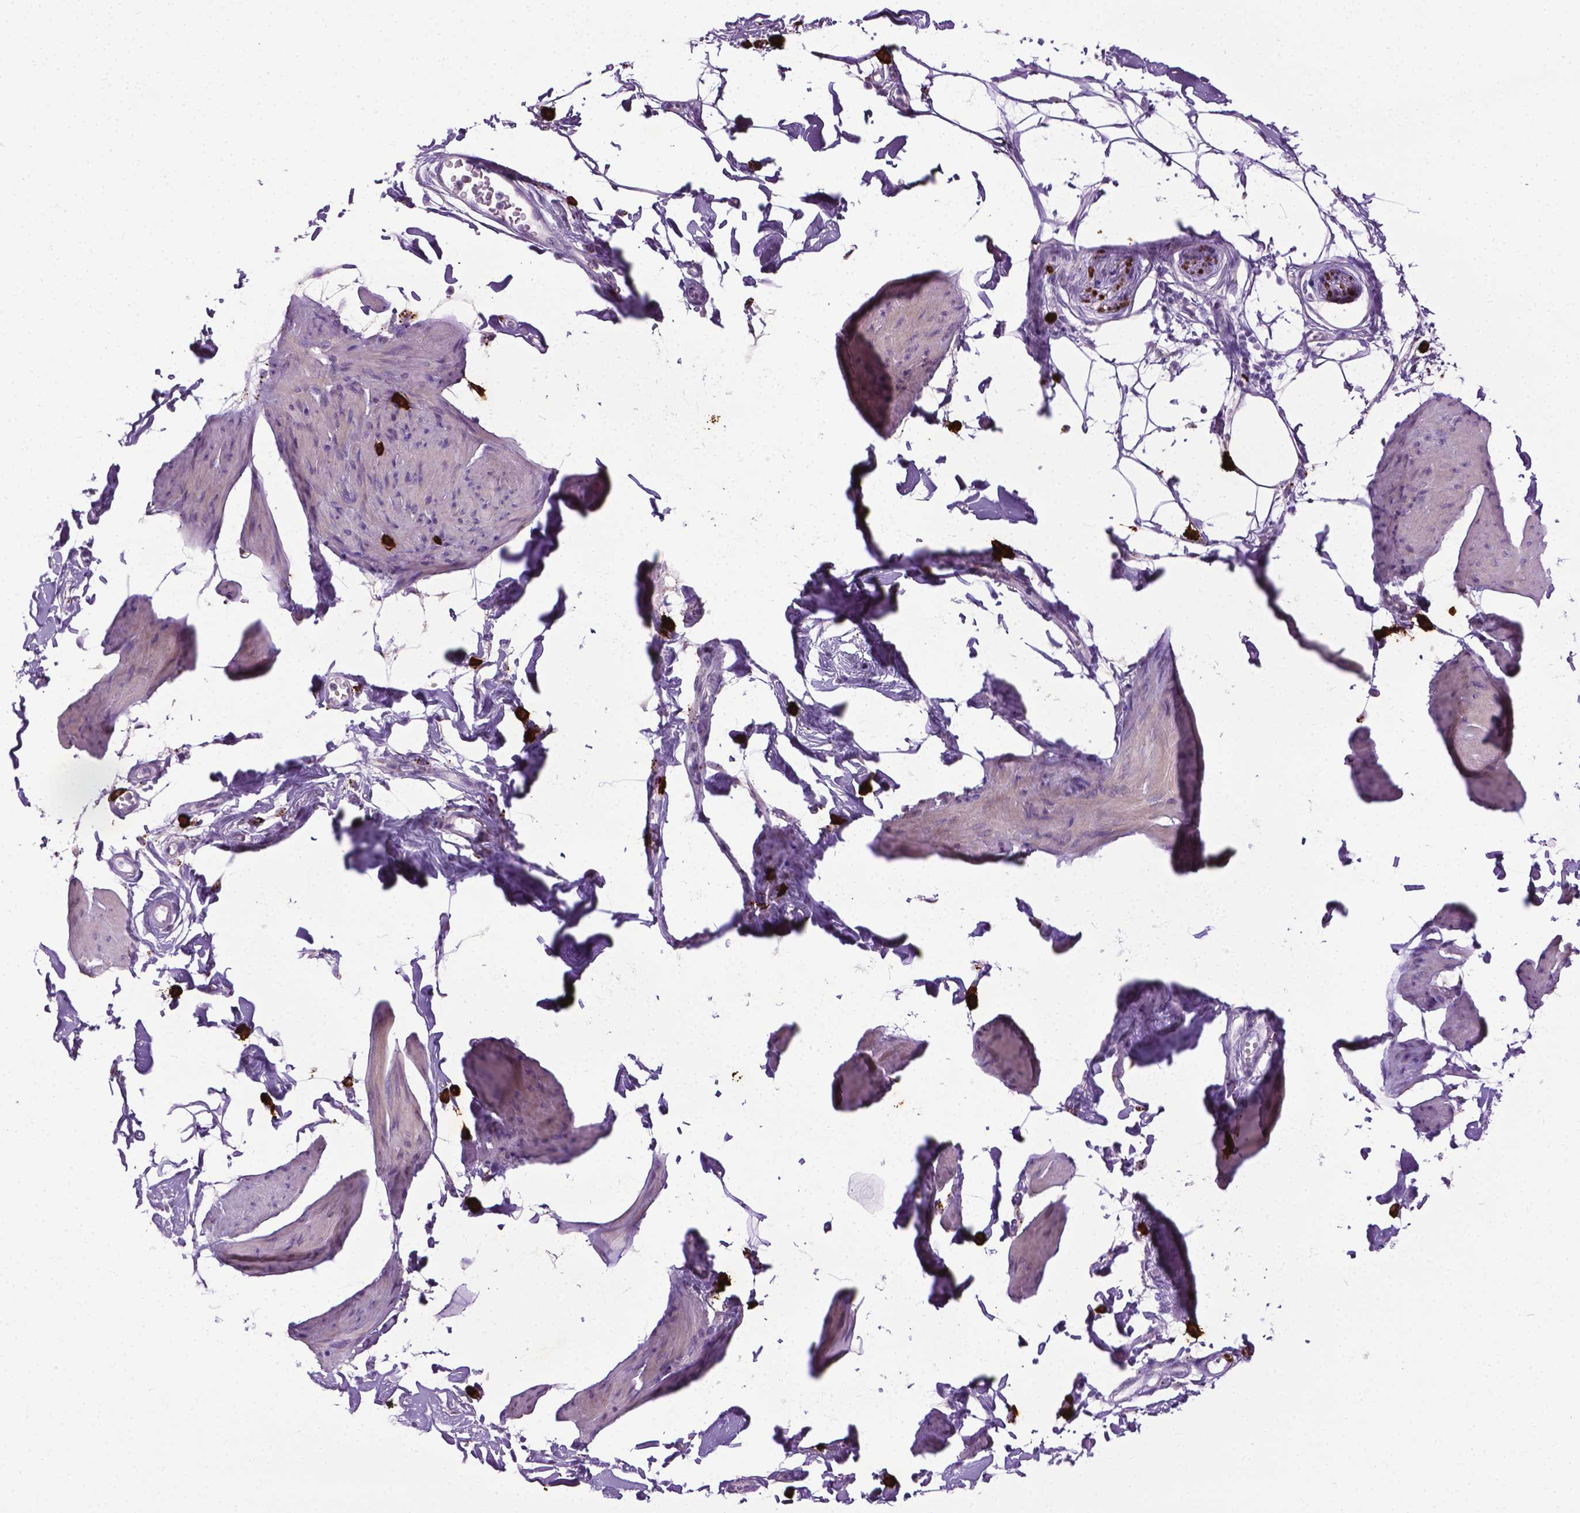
{"staining": {"intensity": "negative", "quantity": "none", "location": "none"}, "tissue": "smooth muscle", "cell_type": "Smooth muscle cells", "image_type": "normal", "snomed": [{"axis": "morphology", "description": "Normal tissue, NOS"}, {"axis": "topography", "description": "Adipose tissue"}, {"axis": "topography", "description": "Smooth muscle"}, {"axis": "topography", "description": "Peripheral nerve tissue"}], "caption": "High magnification brightfield microscopy of unremarkable smooth muscle stained with DAB (brown) and counterstained with hematoxylin (blue): smooth muscle cells show no significant positivity. The staining was performed using DAB (3,3'-diaminobenzidine) to visualize the protein expression in brown, while the nuclei were stained in blue with hematoxylin (Magnification: 20x).", "gene": "SPECC1L", "patient": {"sex": "male", "age": 83}}